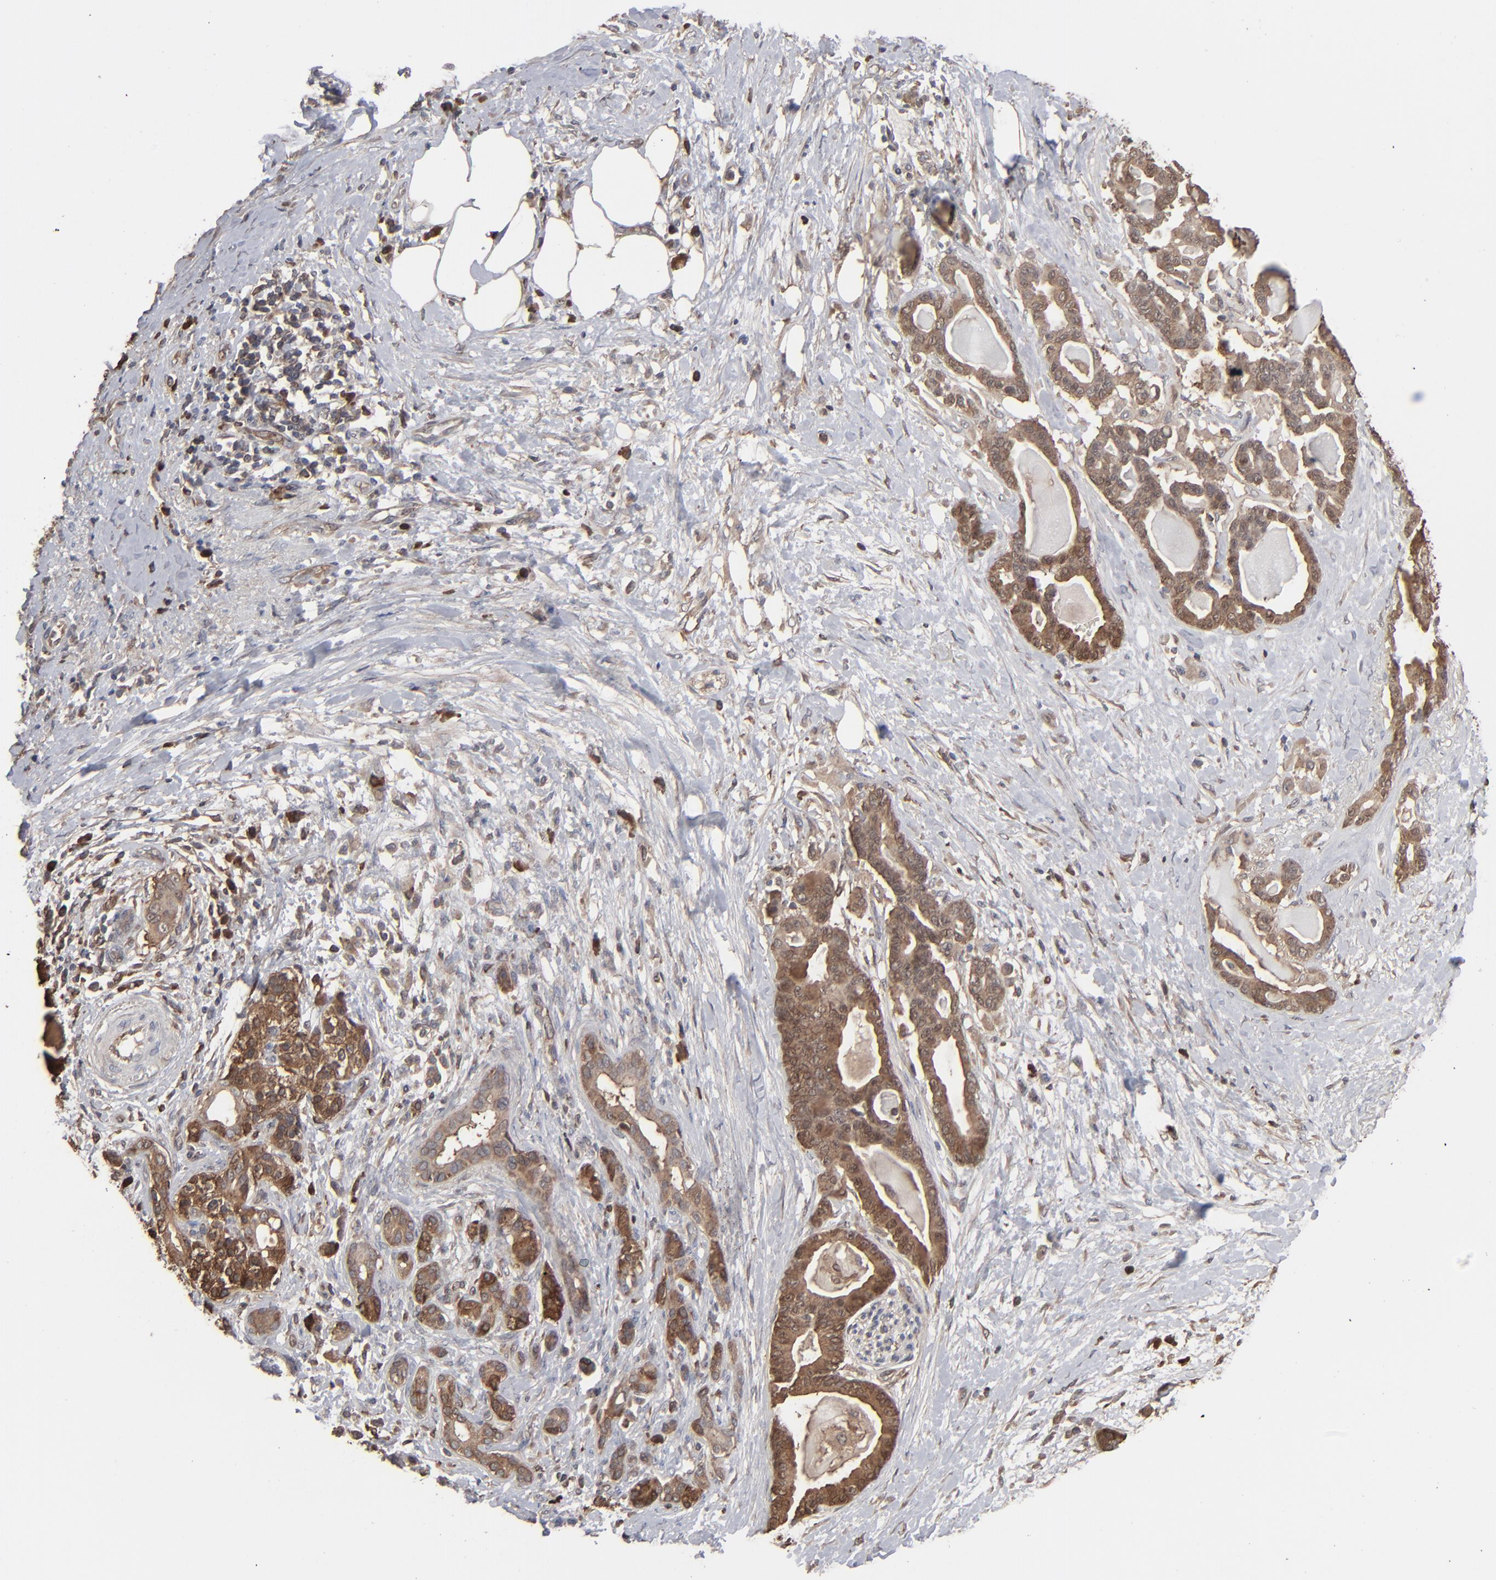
{"staining": {"intensity": "moderate", "quantity": ">75%", "location": "cytoplasmic/membranous"}, "tissue": "pancreatic cancer", "cell_type": "Tumor cells", "image_type": "cancer", "snomed": [{"axis": "morphology", "description": "Adenocarcinoma, NOS"}, {"axis": "topography", "description": "Pancreas"}], "caption": "Protein expression analysis of human adenocarcinoma (pancreatic) reveals moderate cytoplasmic/membranous staining in approximately >75% of tumor cells.", "gene": "NME1-NME2", "patient": {"sex": "male", "age": 63}}